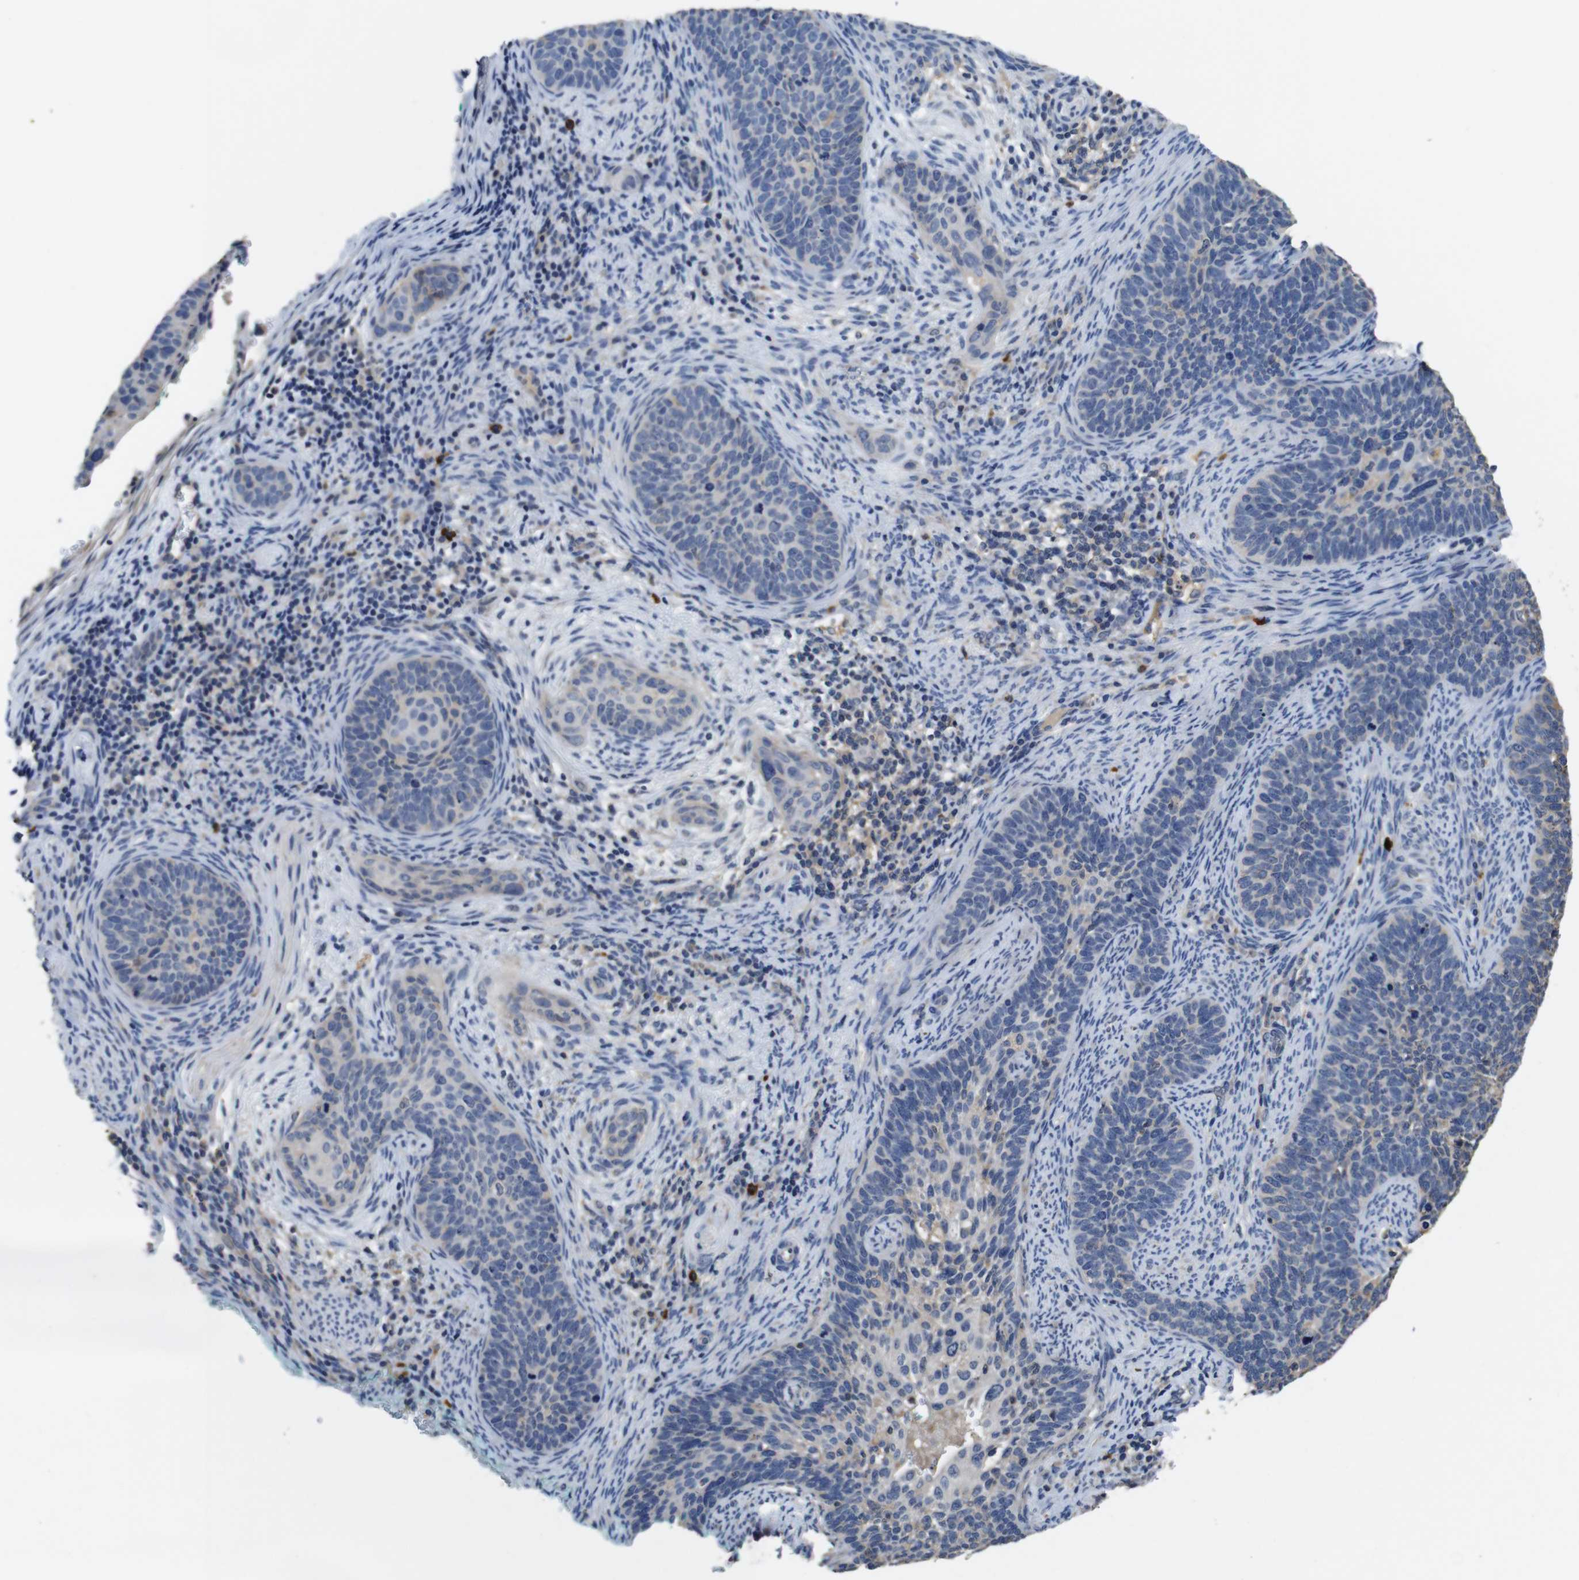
{"staining": {"intensity": "weak", "quantity": "<25%", "location": "cytoplasmic/membranous"}, "tissue": "cervical cancer", "cell_type": "Tumor cells", "image_type": "cancer", "snomed": [{"axis": "morphology", "description": "Squamous cell carcinoma, NOS"}, {"axis": "topography", "description": "Cervix"}], "caption": "An immunohistochemistry micrograph of squamous cell carcinoma (cervical) is shown. There is no staining in tumor cells of squamous cell carcinoma (cervical).", "gene": "GLIPR1", "patient": {"sex": "female", "age": 33}}